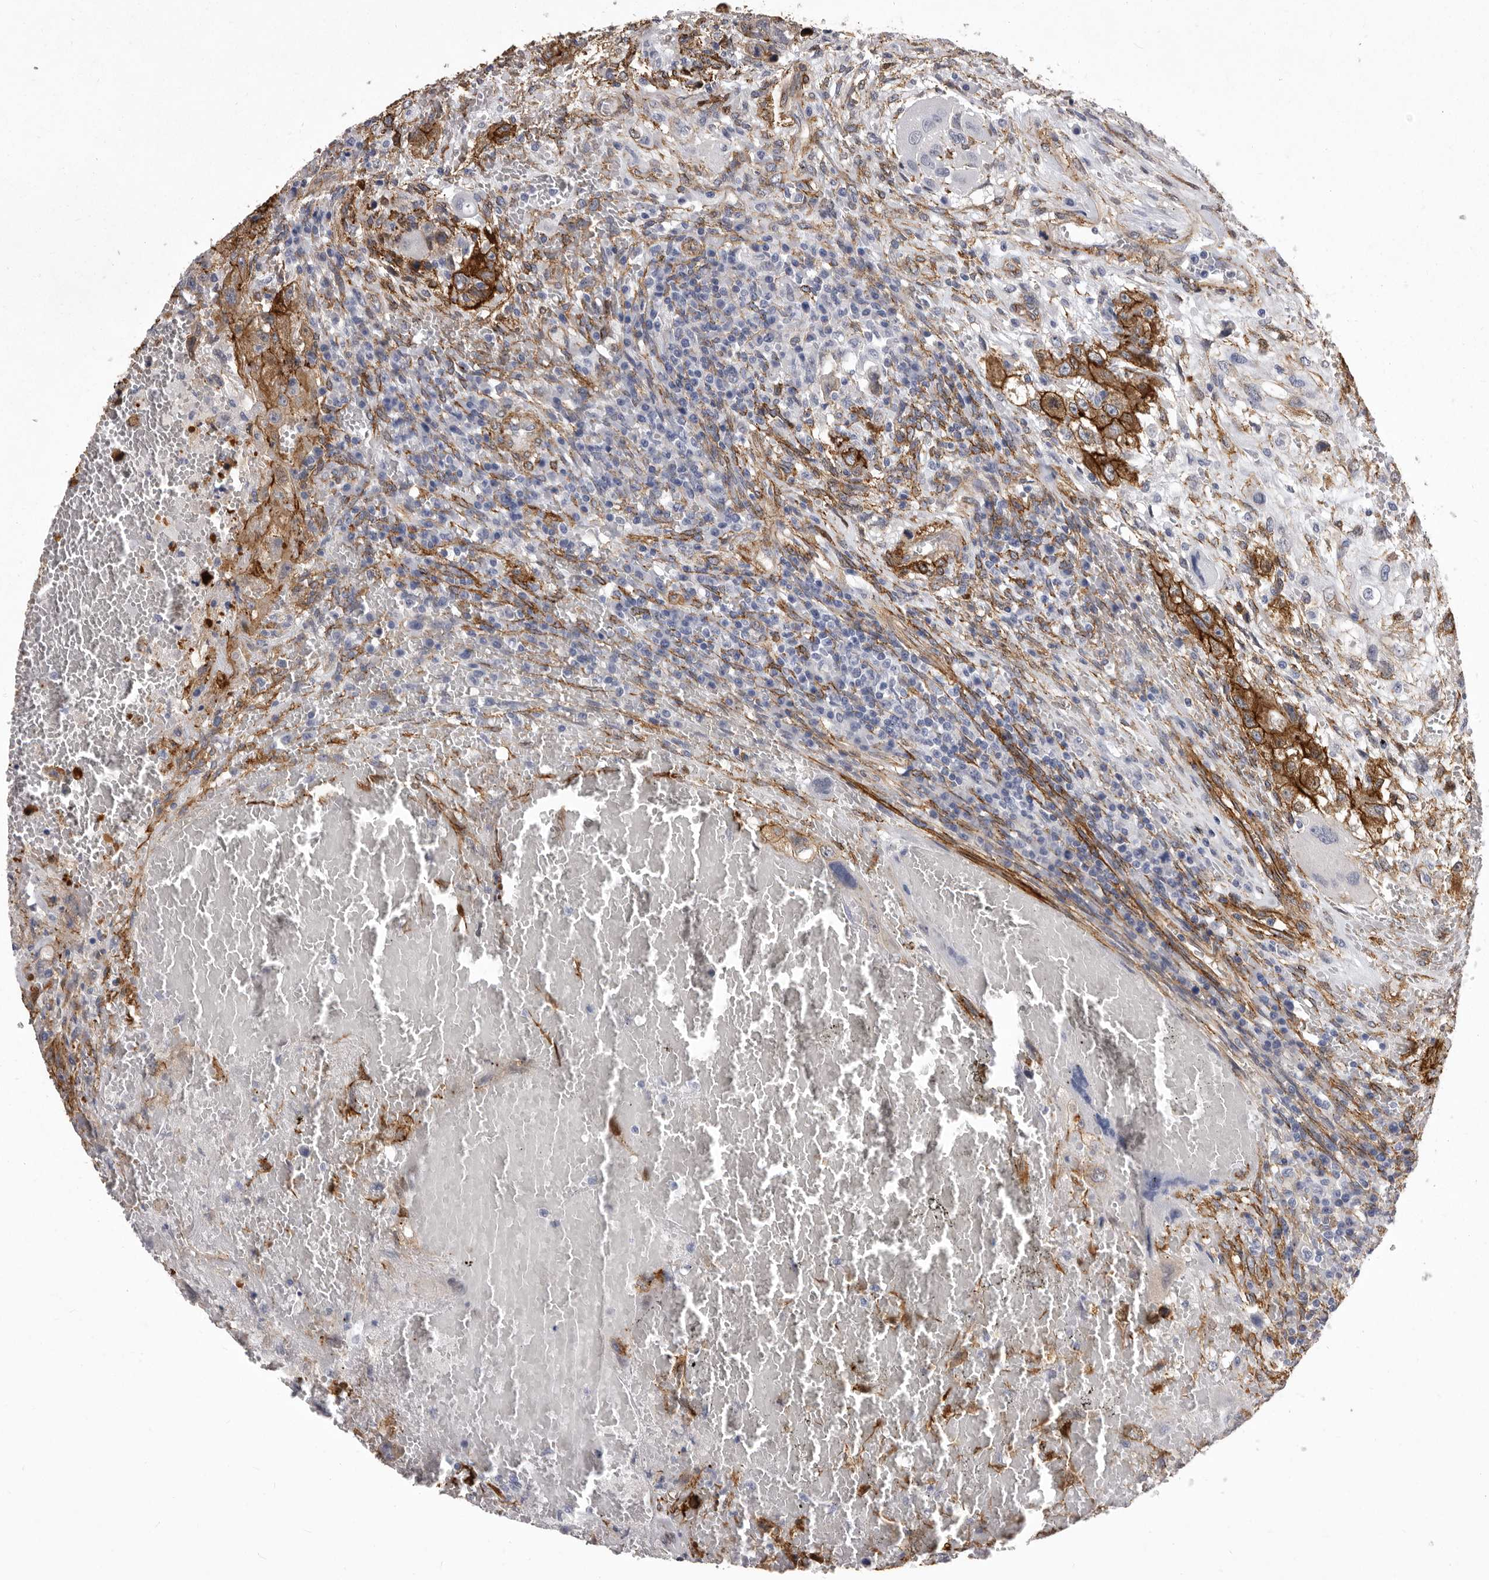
{"staining": {"intensity": "moderate", "quantity": ">75%", "location": "cytoplasmic/membranous"}, "tissue": "testis cancer", "cell_type": "Tumor cells", "image_type": "cancer", "snomed": [{"axis": "morphology", "description": "Carcinoma, Embryonal, NOS"}, {"axis": "topography", "description": "Testis"}], "caption": "Immunohistochemical staining of human testis embryonal carcinoma demonstrates medium levels of moderate cytoplasmic/membranous protein expression in approximately >75% of tumor cells. (DAB (3,3'-diaminobenzidine) = brown stain, brightfield microscopy at high magnification).", "gene": "ENAH", "patient": {"sex": "male", "age": 26}}